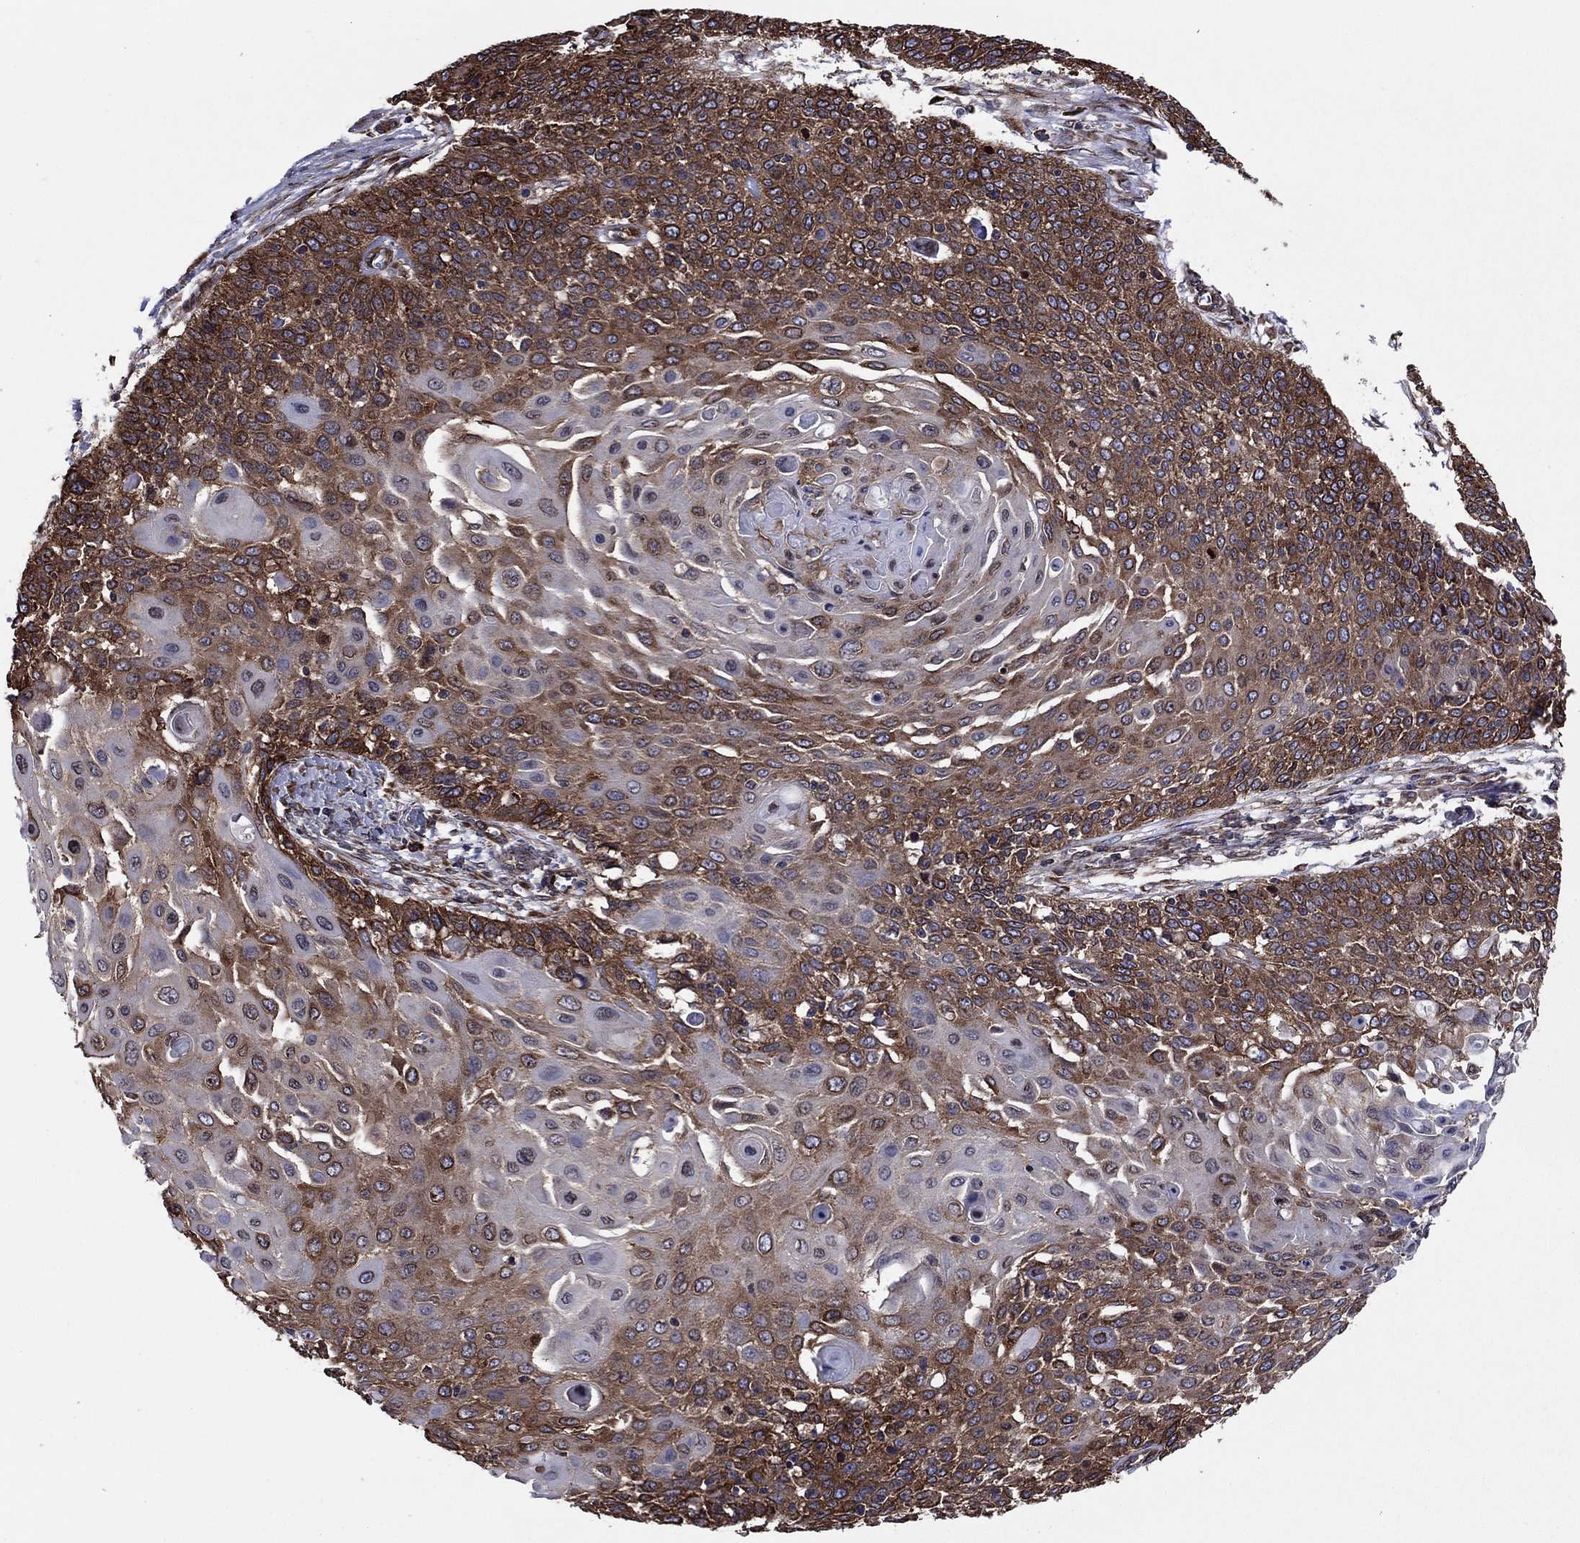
{"staining": {"intensity": "strong", "quantity": ">75%", "location": "cytoplasmic/membranous"}, "tissue": "cervical cancer", "cell_type": "Tumor cells", "image_type": "cancer", "snomed": [{"axis": "morphology", "description": "Squamous cell carcinoma, NOS"}, {"axis": "topography", "description": "Cervix"}], "caption": "Cervical cancer stained with a protein marker demonstrates strong staining in tumor cells.", "gene": "YBX1", "patient": {"sex": "female", "age": 39}}